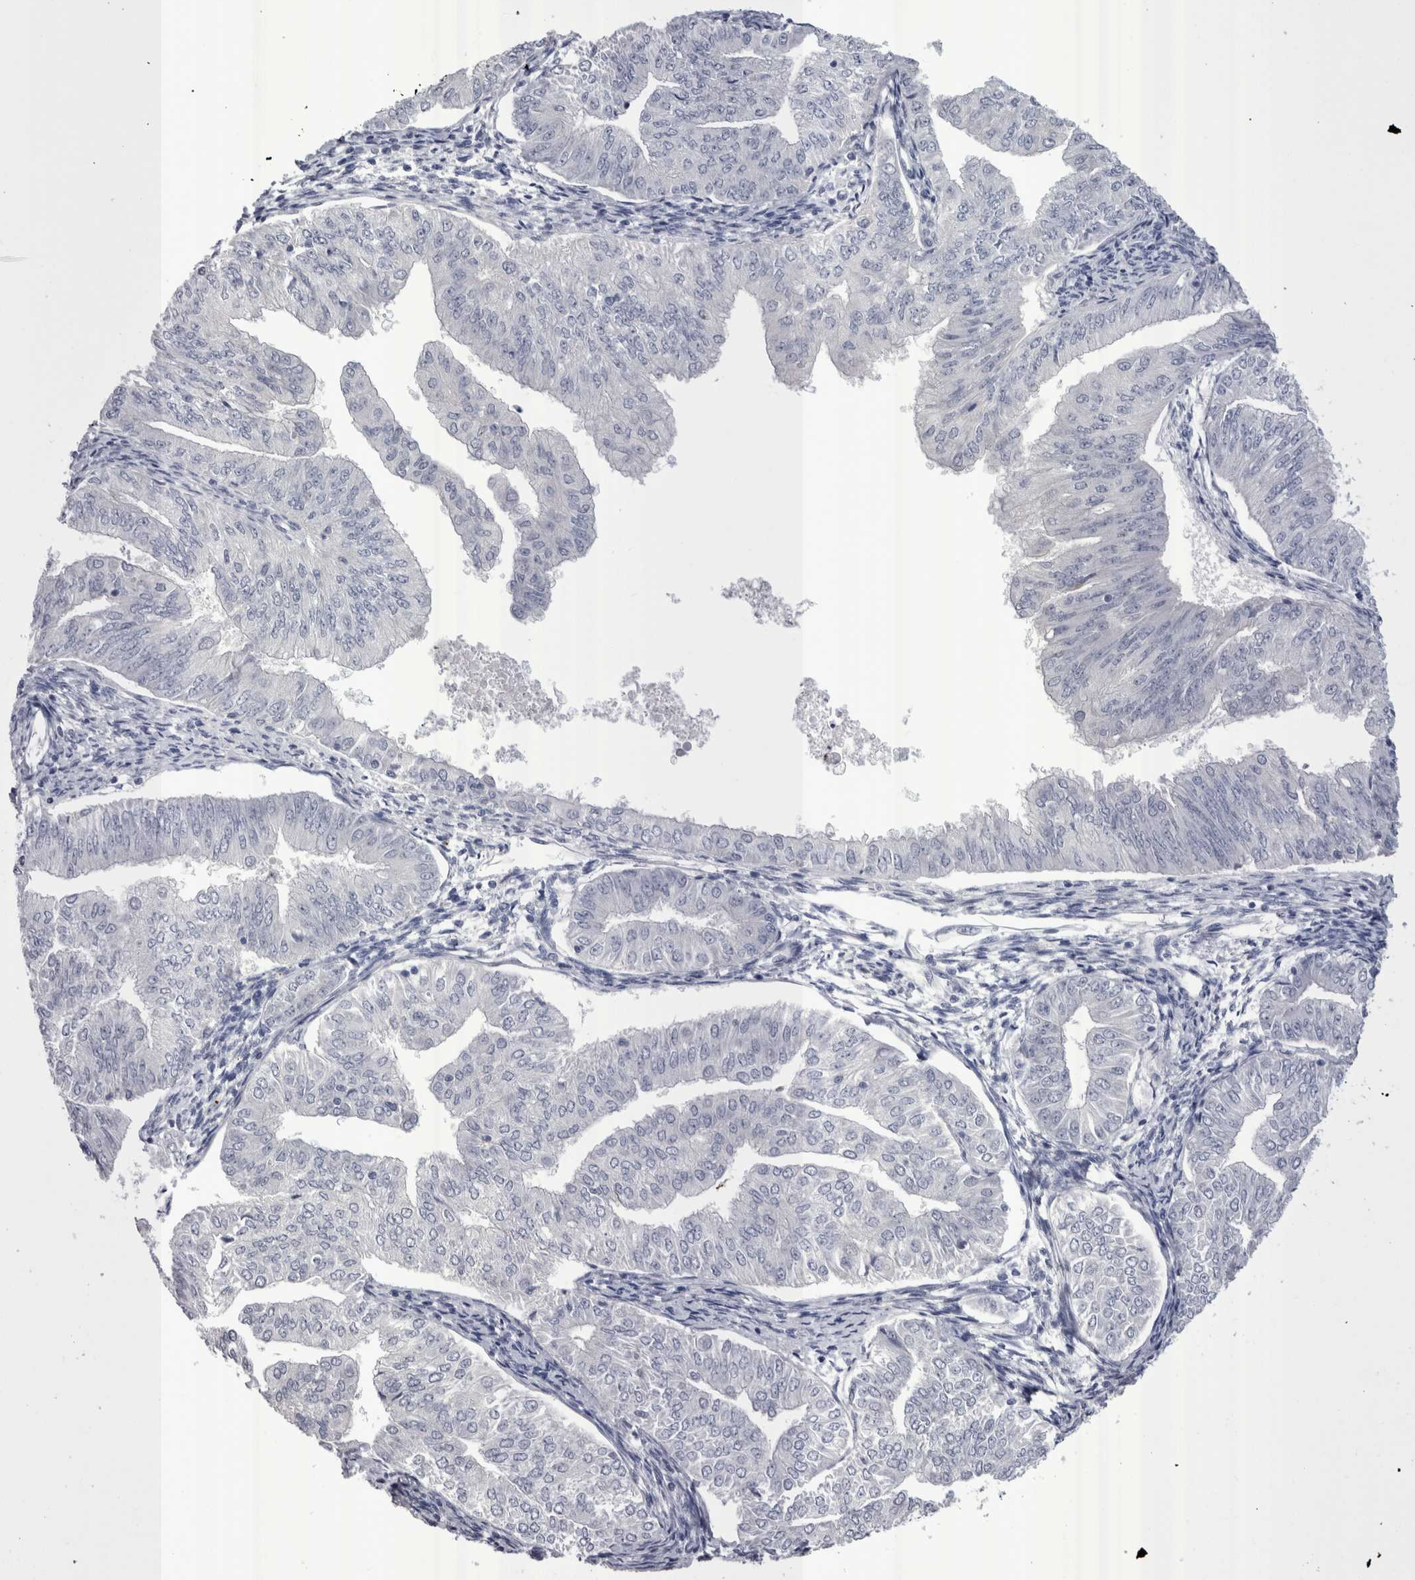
{"staining": {"intensity": "negative", "quantity": "none", "location": "none"}, "tissue": "endometrial cancer", "cell_type": "Tumor cells", "image_type": "cancer", "snomed": [{"axis": "morphology", "description": "Normal tissue, NOS"}, {"axis": "morphology", "description": "Adenocarcinoma, NOS"}, {"axis": "topography", "description": "Endometrium"}], "caption": "Micrograph shows no protein staining in tumor cells of endometrial cancer tissue. Brightfield microscopy of IHC stained with DAB (brown) and hematoxylin (blue), captured at high magnification.", "gene": "PWP2", "patient": {"sex": "female", "age": 53}}